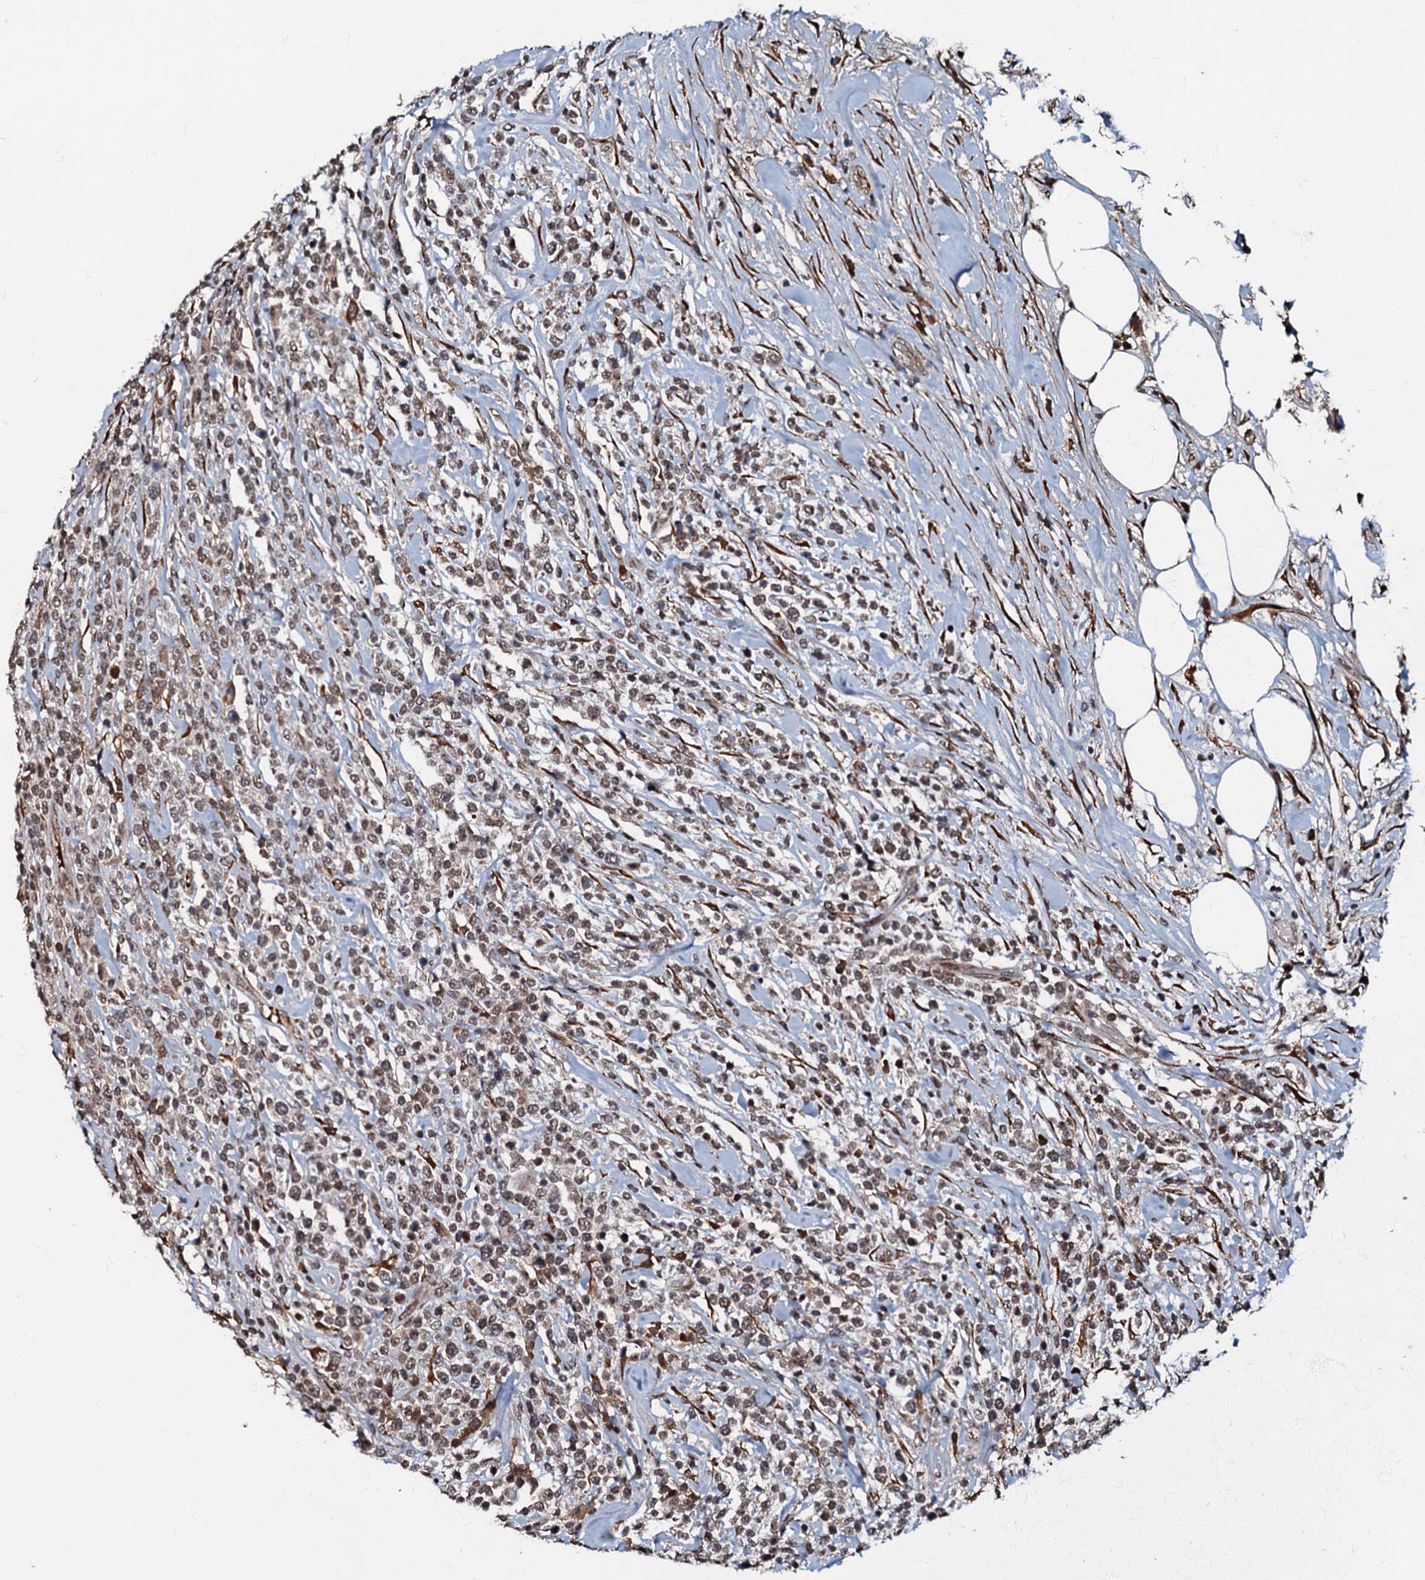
{"staining": {"intensity": "weak", "quantity": ">75%", "location": "nuclear"}, "tissue": "lymphoma", "cell_type": "Tumor cells", "image_type": "cancer", "snomed": [{"axis": "morphology", "description": "Malignant lymphoma, non-Hodgkin's type, High grade"}, {"axis": "topography", "description": "Colon"}], "caption": "A brown stain highlights weak nuclear positivity of a protein in human malignant lymphoma, non-Hodgkin's type (high-grade) tumor cells.", "gene": "C18orf32", "patient": {"sex": "female", "age": 53}}